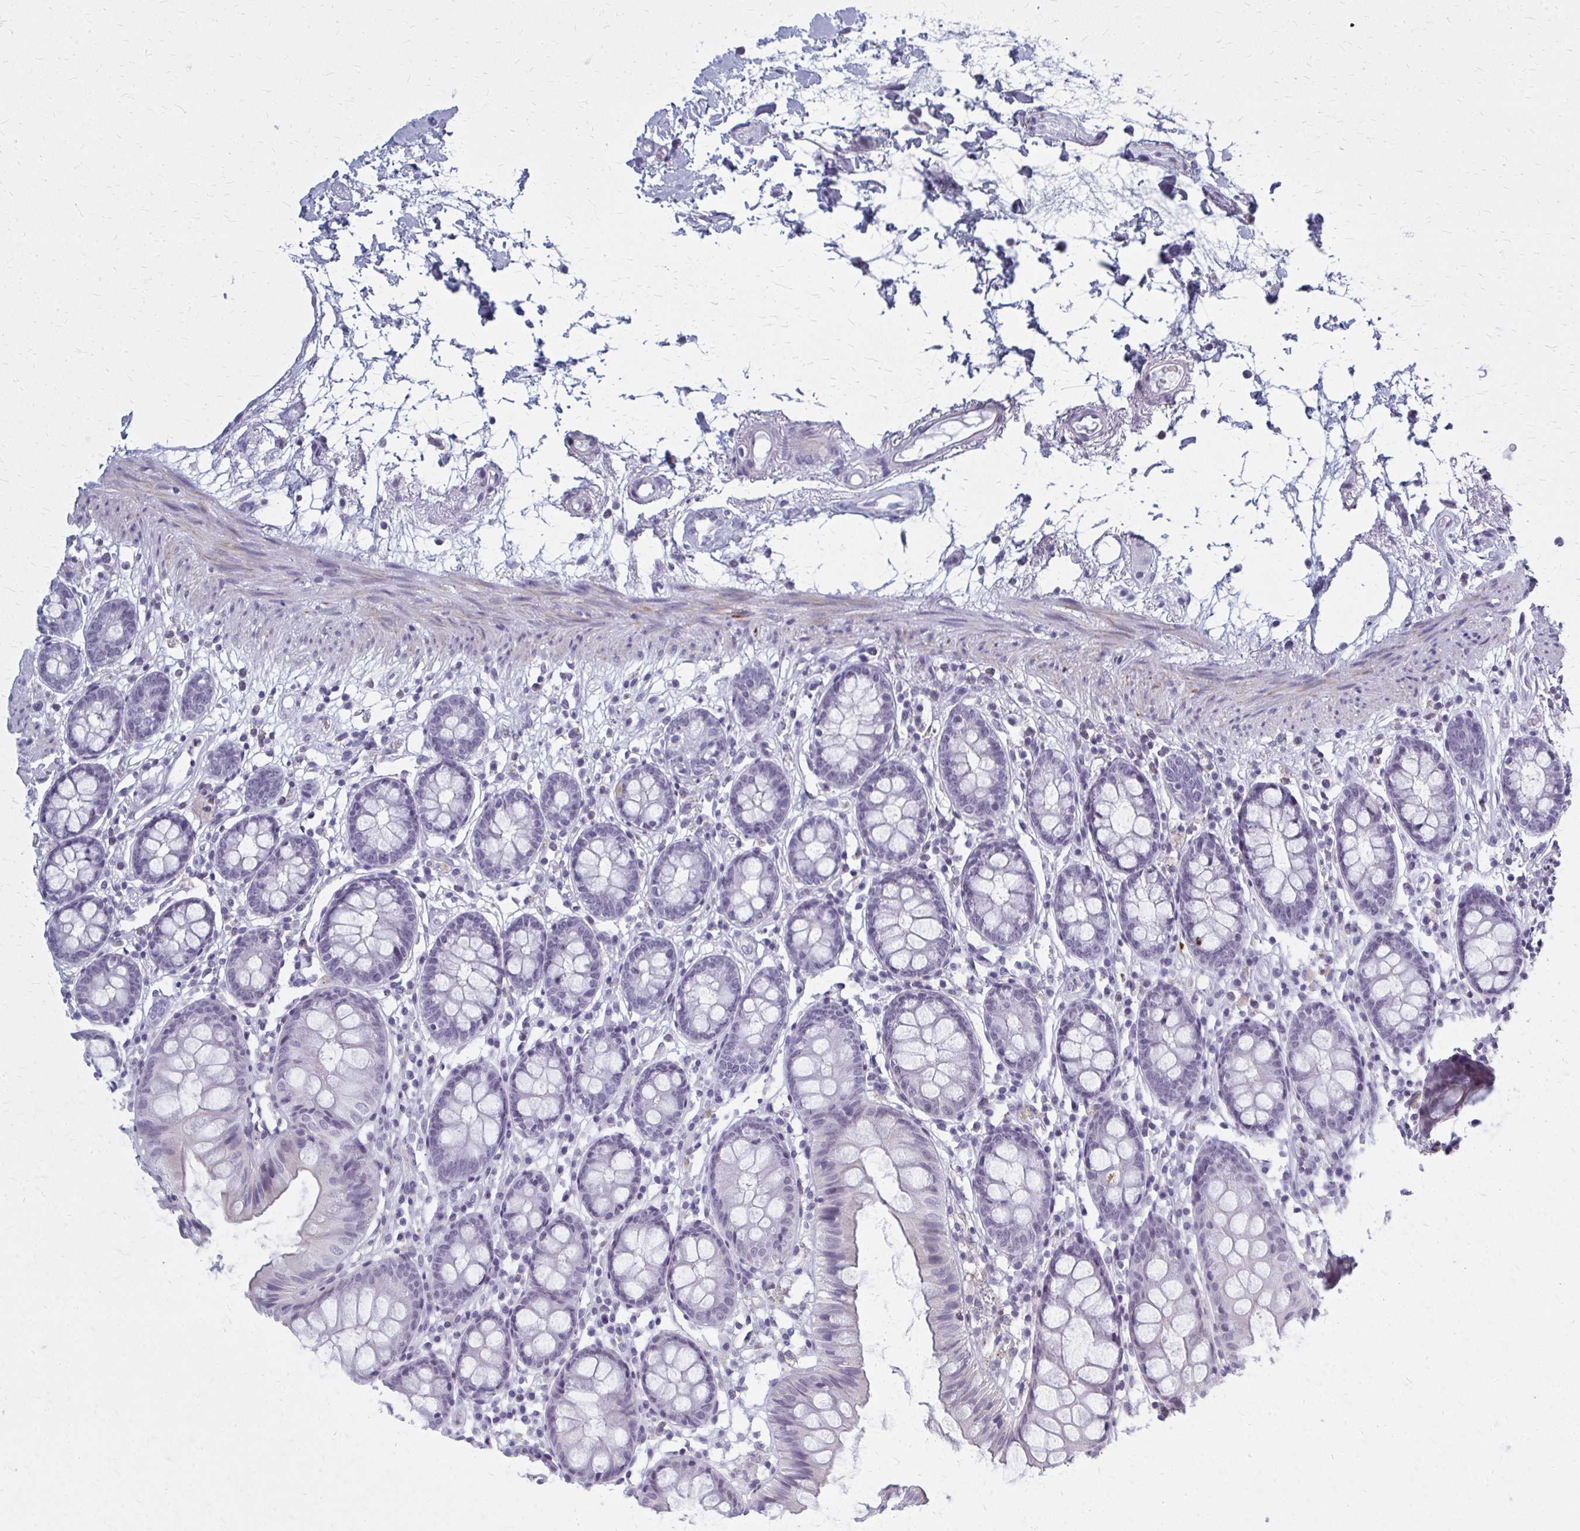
{"staining": {"intensity": "negative", "quantity": "none", "location": "none"}, "tissue": "colon", "cell_type": "Endothelial cells", "image_type": "normal", "snomed": [{"axis": "morphology", "description": "Normal tissue, NOS"}, {"axis": "topography", "description": "Colon"}], "caption": "Immunohistochemistry of benign colon exhibits no staining in endothelial cells. The staining is performed using DAB (3,3'-diaminobenzidine) brown chromogen with nuclei counter-stained in using hematoxylin.", "gene": "CASQ2", "patient": {"sex": "female", "age": 84}}